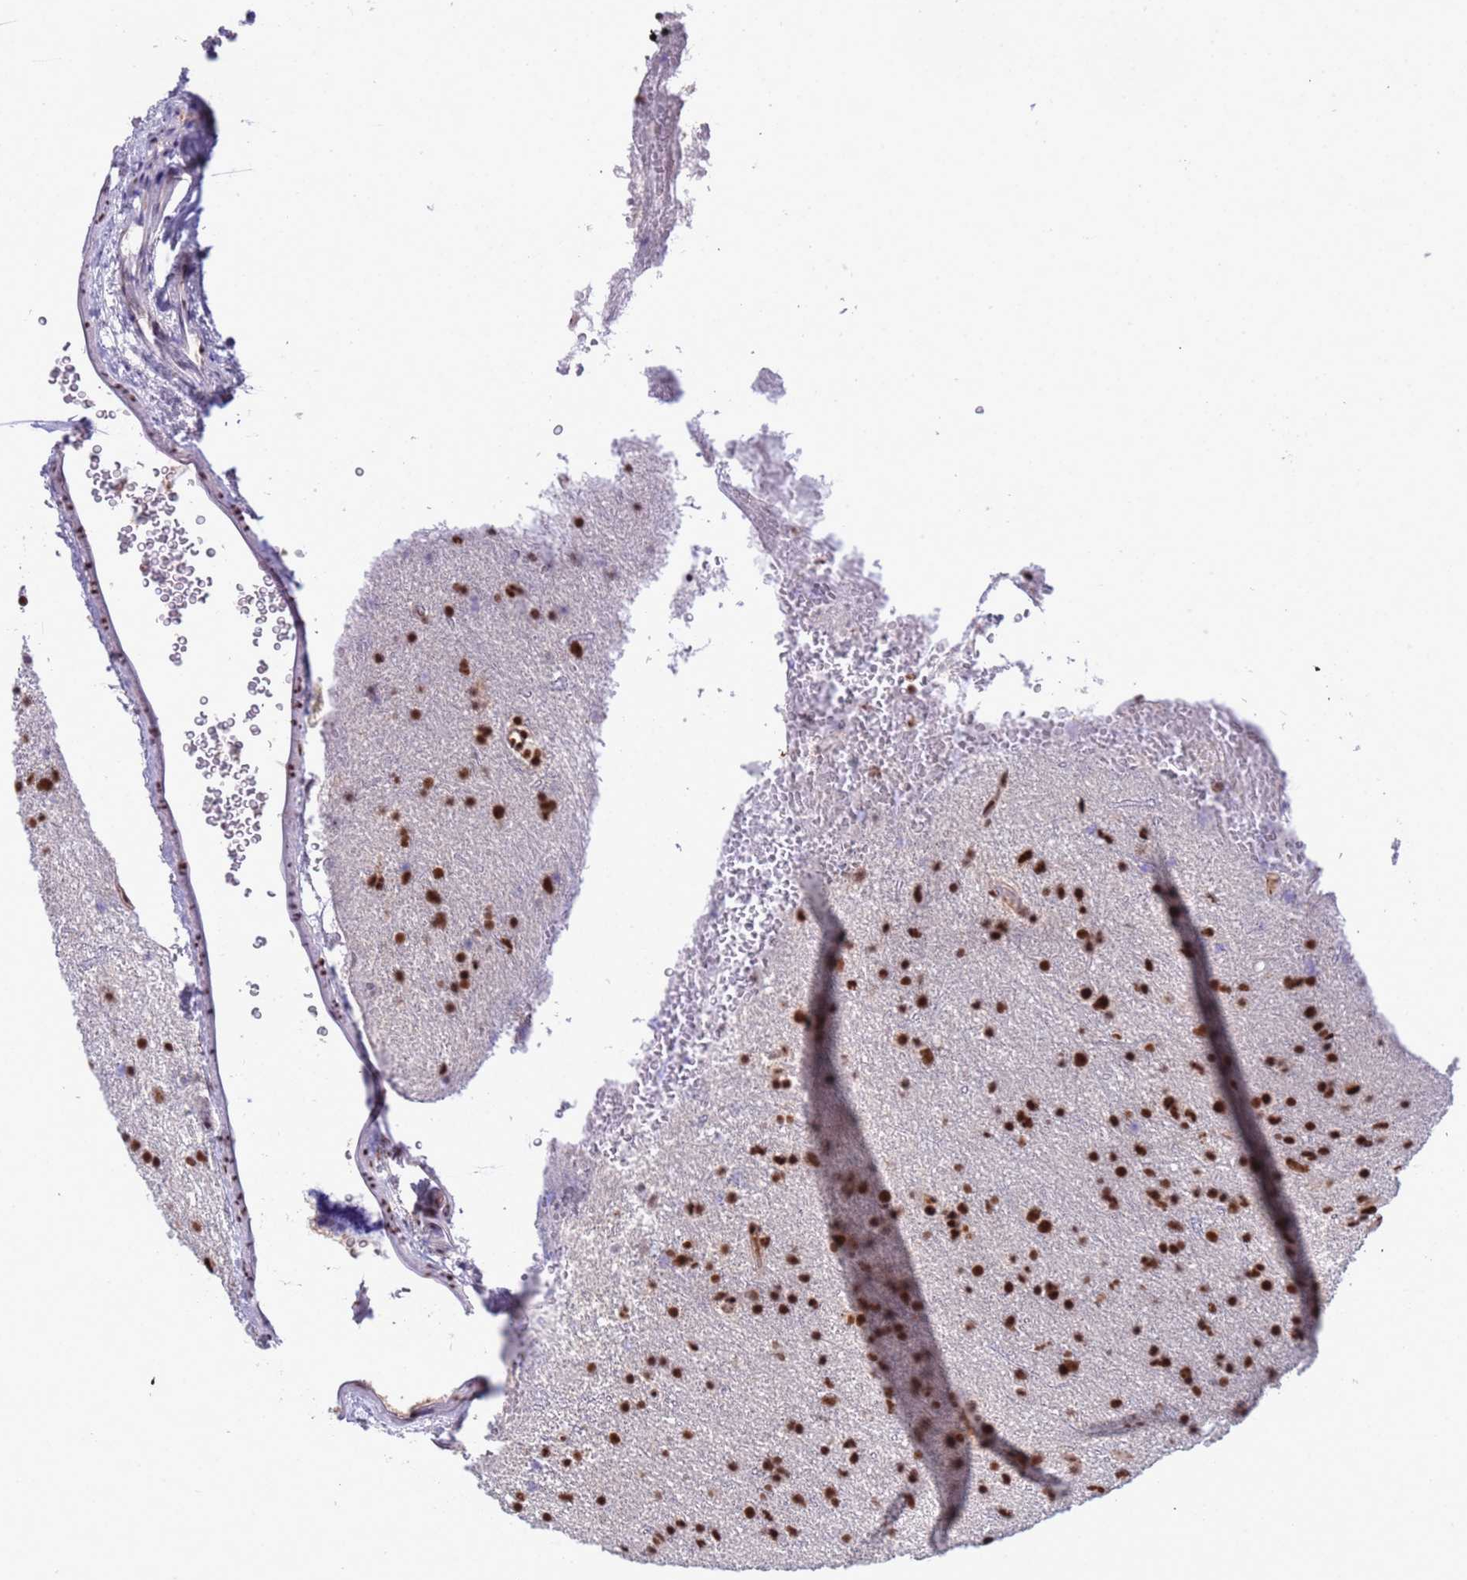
{"staining": {"intensity": "strong", "quantity": ">75%", "location": "nuclear"}, "tissue": "glioma", "cell_type": "Tumor cells", "image_type": "cancer", "snomed": [{"axis": "morphology", "description": "Glioma, malignant, Low grade"}, {"axis": "topography", "description": "Cerebral cortex"}], "caption": "Immunohistochemical staining of human glioma reveals high levels of strong nuclear positivity in about >75% of tumor cells.", "gene": "SRRT", "patient": {"sex": "female", "age": 39}}